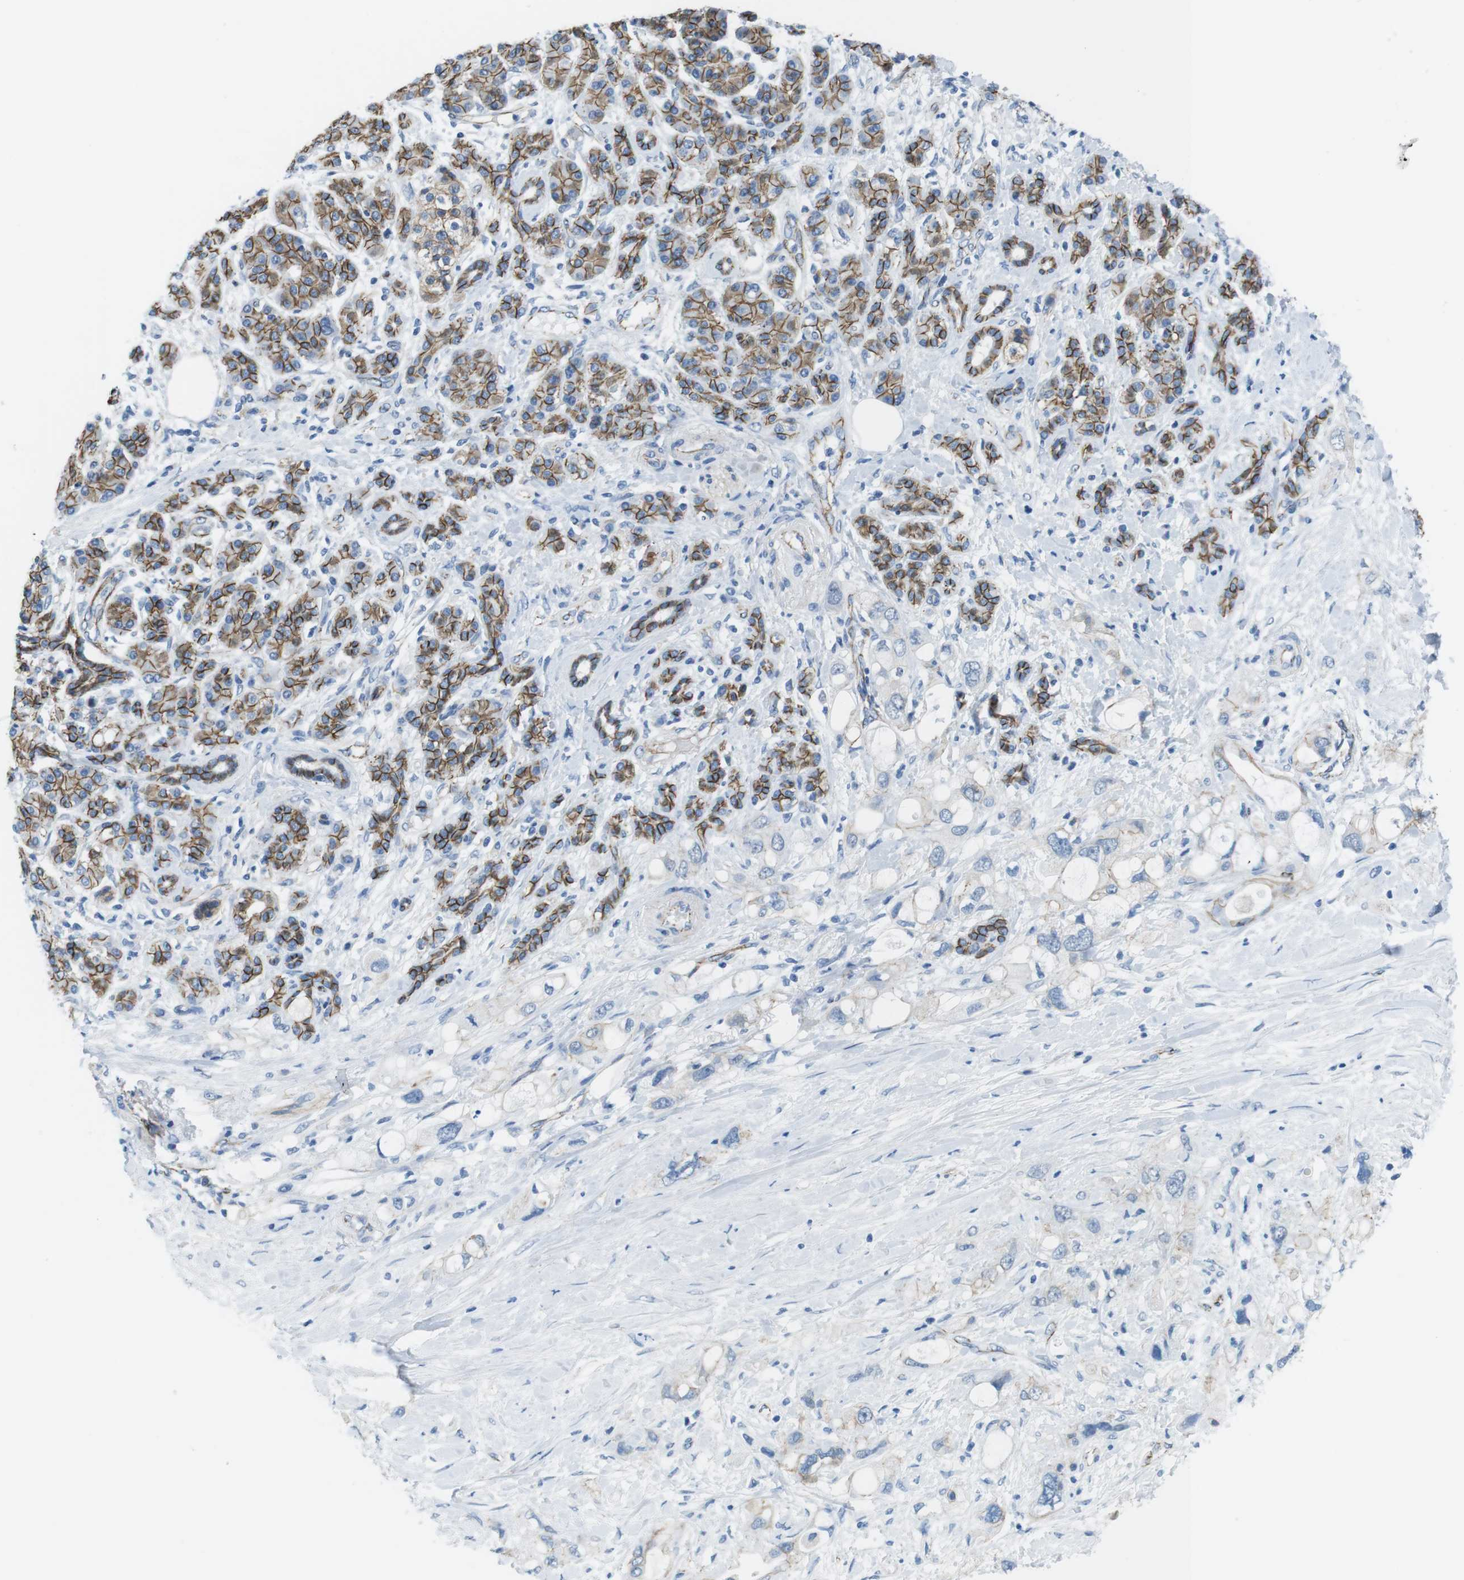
{"staining": {"intensity": "weak", "quantity": "25%-75%", "location": "cytoplasmic/membranous"}, "tissue": "pancreatic cancer", "cell_type": "Tumor cells", "image_type": "cancer", "snomed": [{"axis": "morphology", "description": "Adenocarcinoma, NOS"}, {"axis": "topography", "description": "Pancreas"}], "caption": "Brown immunohistochemical staining in pancreatic cancer (adenocarcinoma) shows weak cytoplasmic/membranous expression in about 25%-75% of tumor cells. (DAB IHC with brightfield microscopy, high magnification).", "gene": "SLC6A6", "patient": {"sex": "female", "age": 56}}